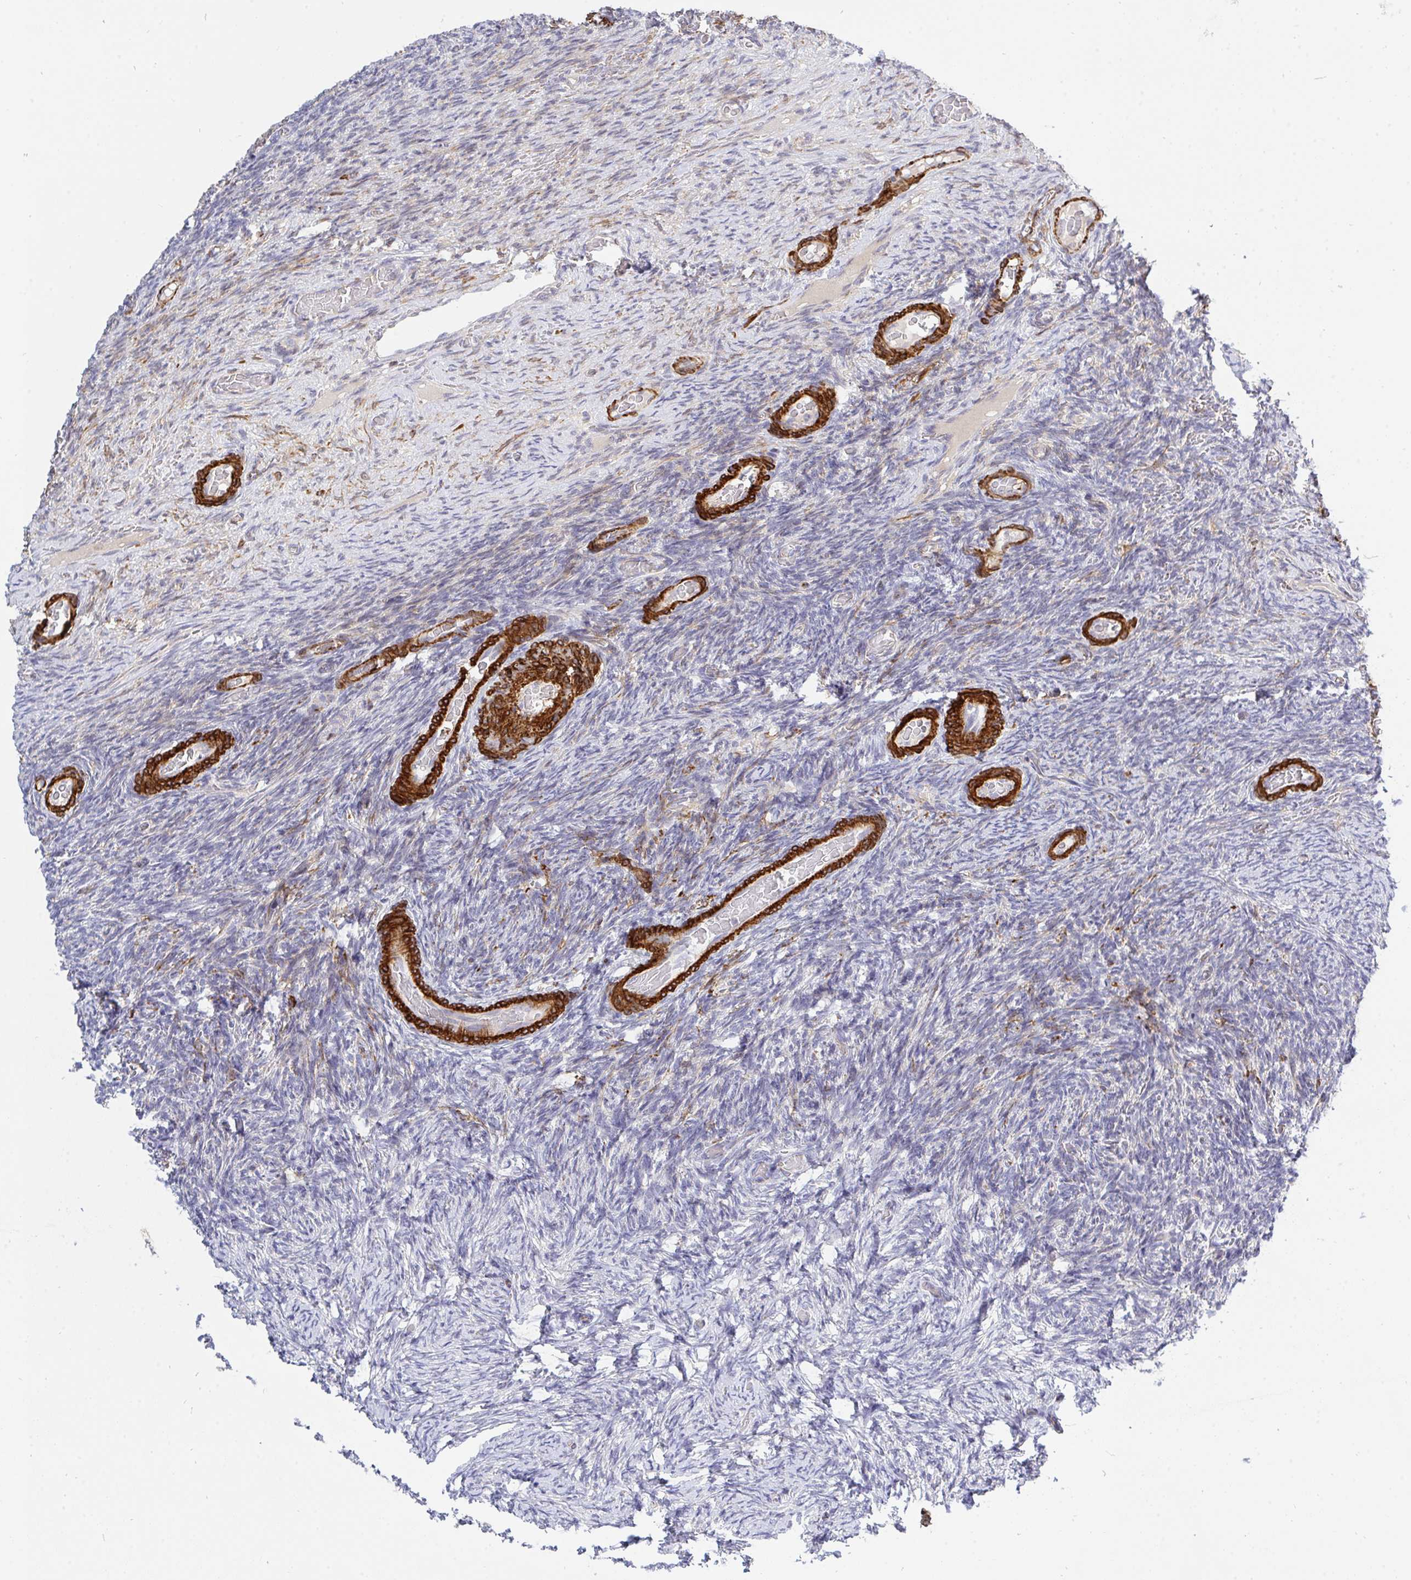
{"staining": {"intensity": "moderate", "quantity": "<25%", "location": "cytoplasmic/membranous"}, "tissue": "ovary", "cell_type": "Ovarian stroma cells", "image_type": "normal", "snomed": [{"axis": "morphology", "description": "Normal tissue, NOS"}, {"axis": "topography", "description": "Ovary"}], "caption": "Protein staining shows moderate cytoplasmic/membranous staining in about <25% of ovarian stroma cells in unremarkable ovary. Using DAB (brown) and hematoxylin (blue) stains, captured at high magnification using brightfield microscopy.", "gene": "FRMD3", "patient": {"sex": "female", "age": 34}}